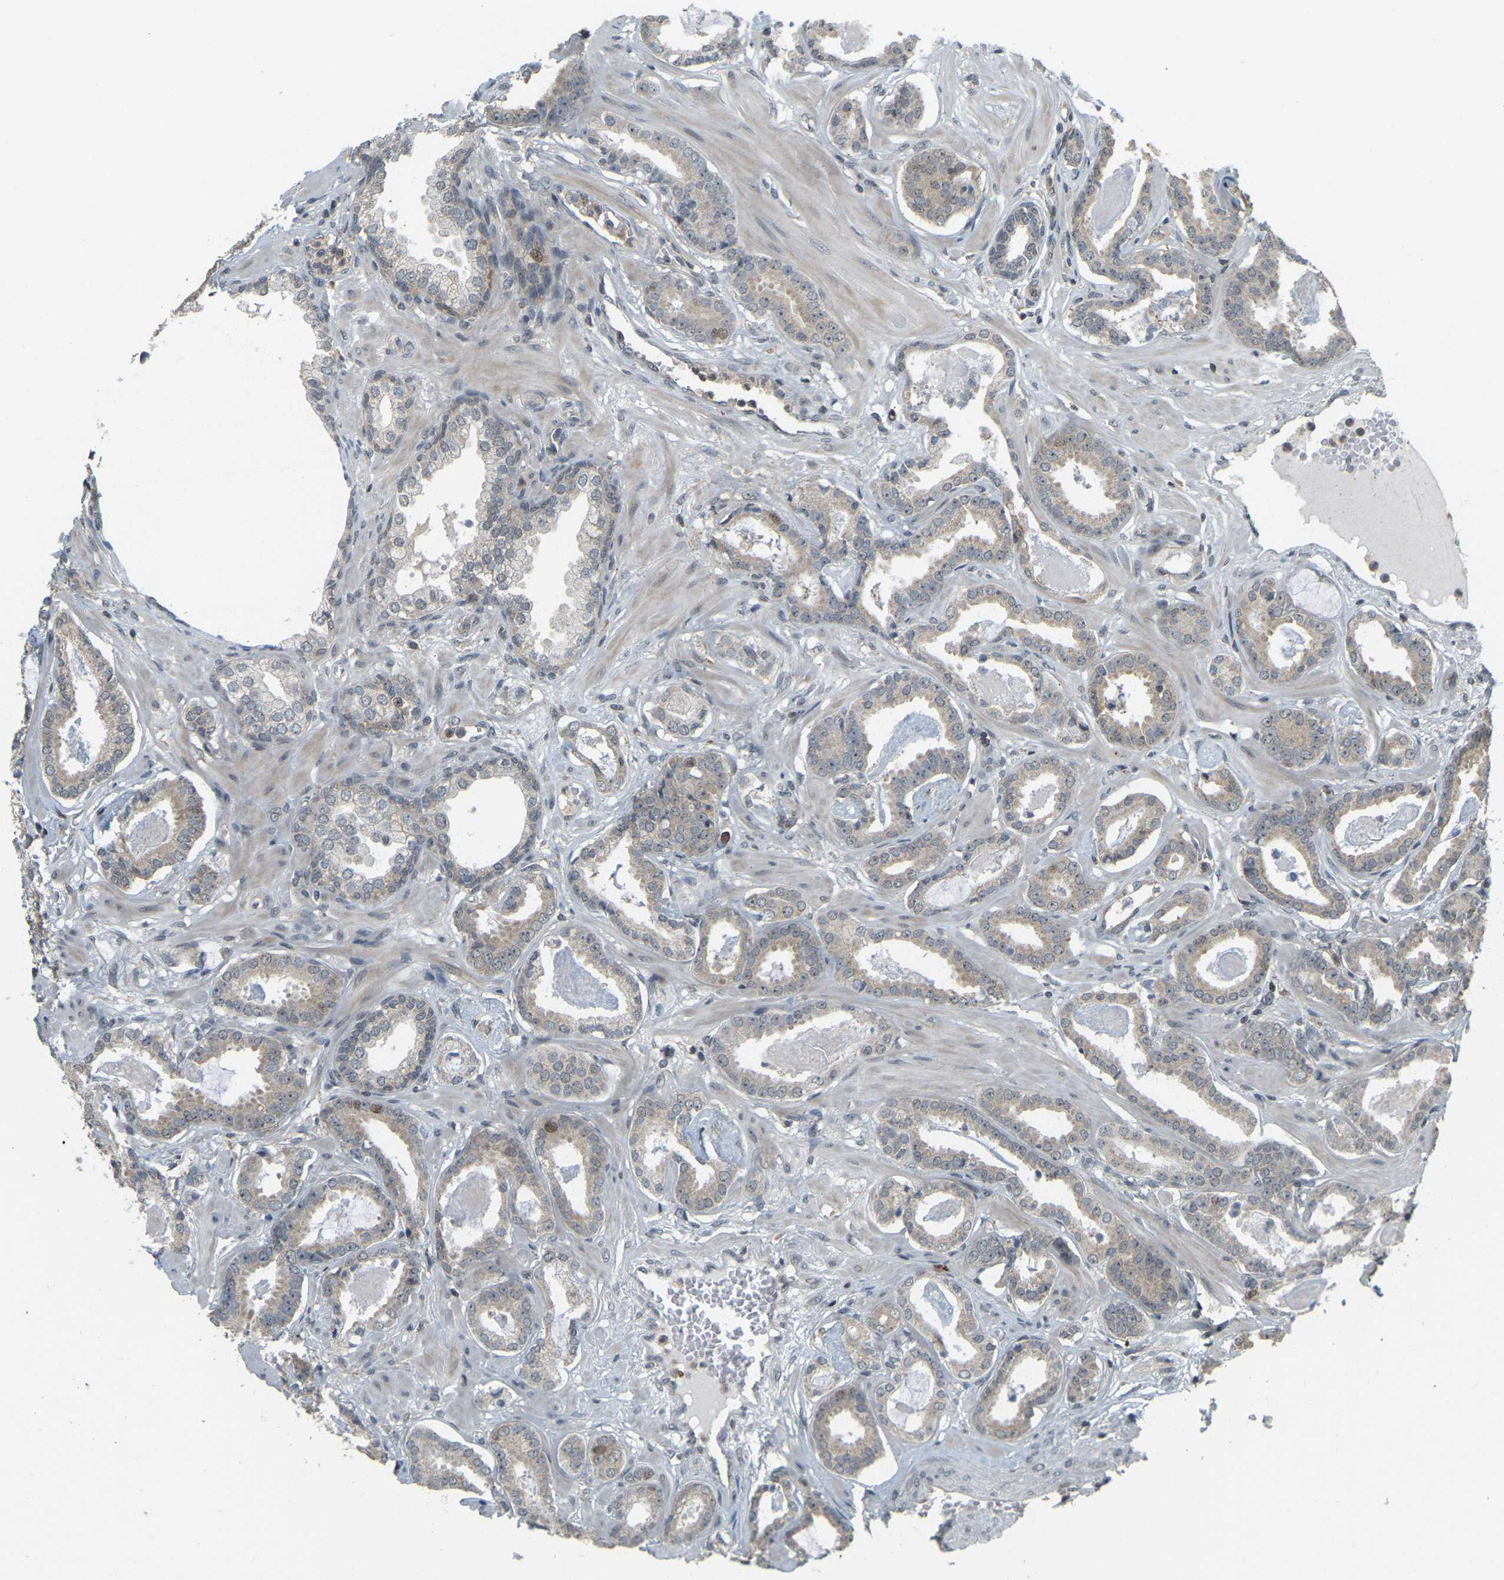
{"staining": {"intensity": "weak", "quantity": "25%-75%", "location": "cytoplasmic/membranous,nuclear"}, "tissue": "prostate cancer", "cell_type": "Tumor cells", "image_type": "cancer", "snomed": [{"axis": "morphology", "description": "Adenocarcinoma, Low grade"}, {"axis": "topography", "description": "Prostate"}], "caption": "Immunohistochemistry image of neoplastic tissue: human prostate cancer (low-grade adenocarcinoma) stained using IHC exhibits low levels of weak protein expression localized specifically in the cytoplasmic/membranous and nuclear of tumor cells, appearing as a cytoplasmic/membranous and nuclear brown color.", "gene": "BRF2", "patient": {"sex": "male", "age": 53}}